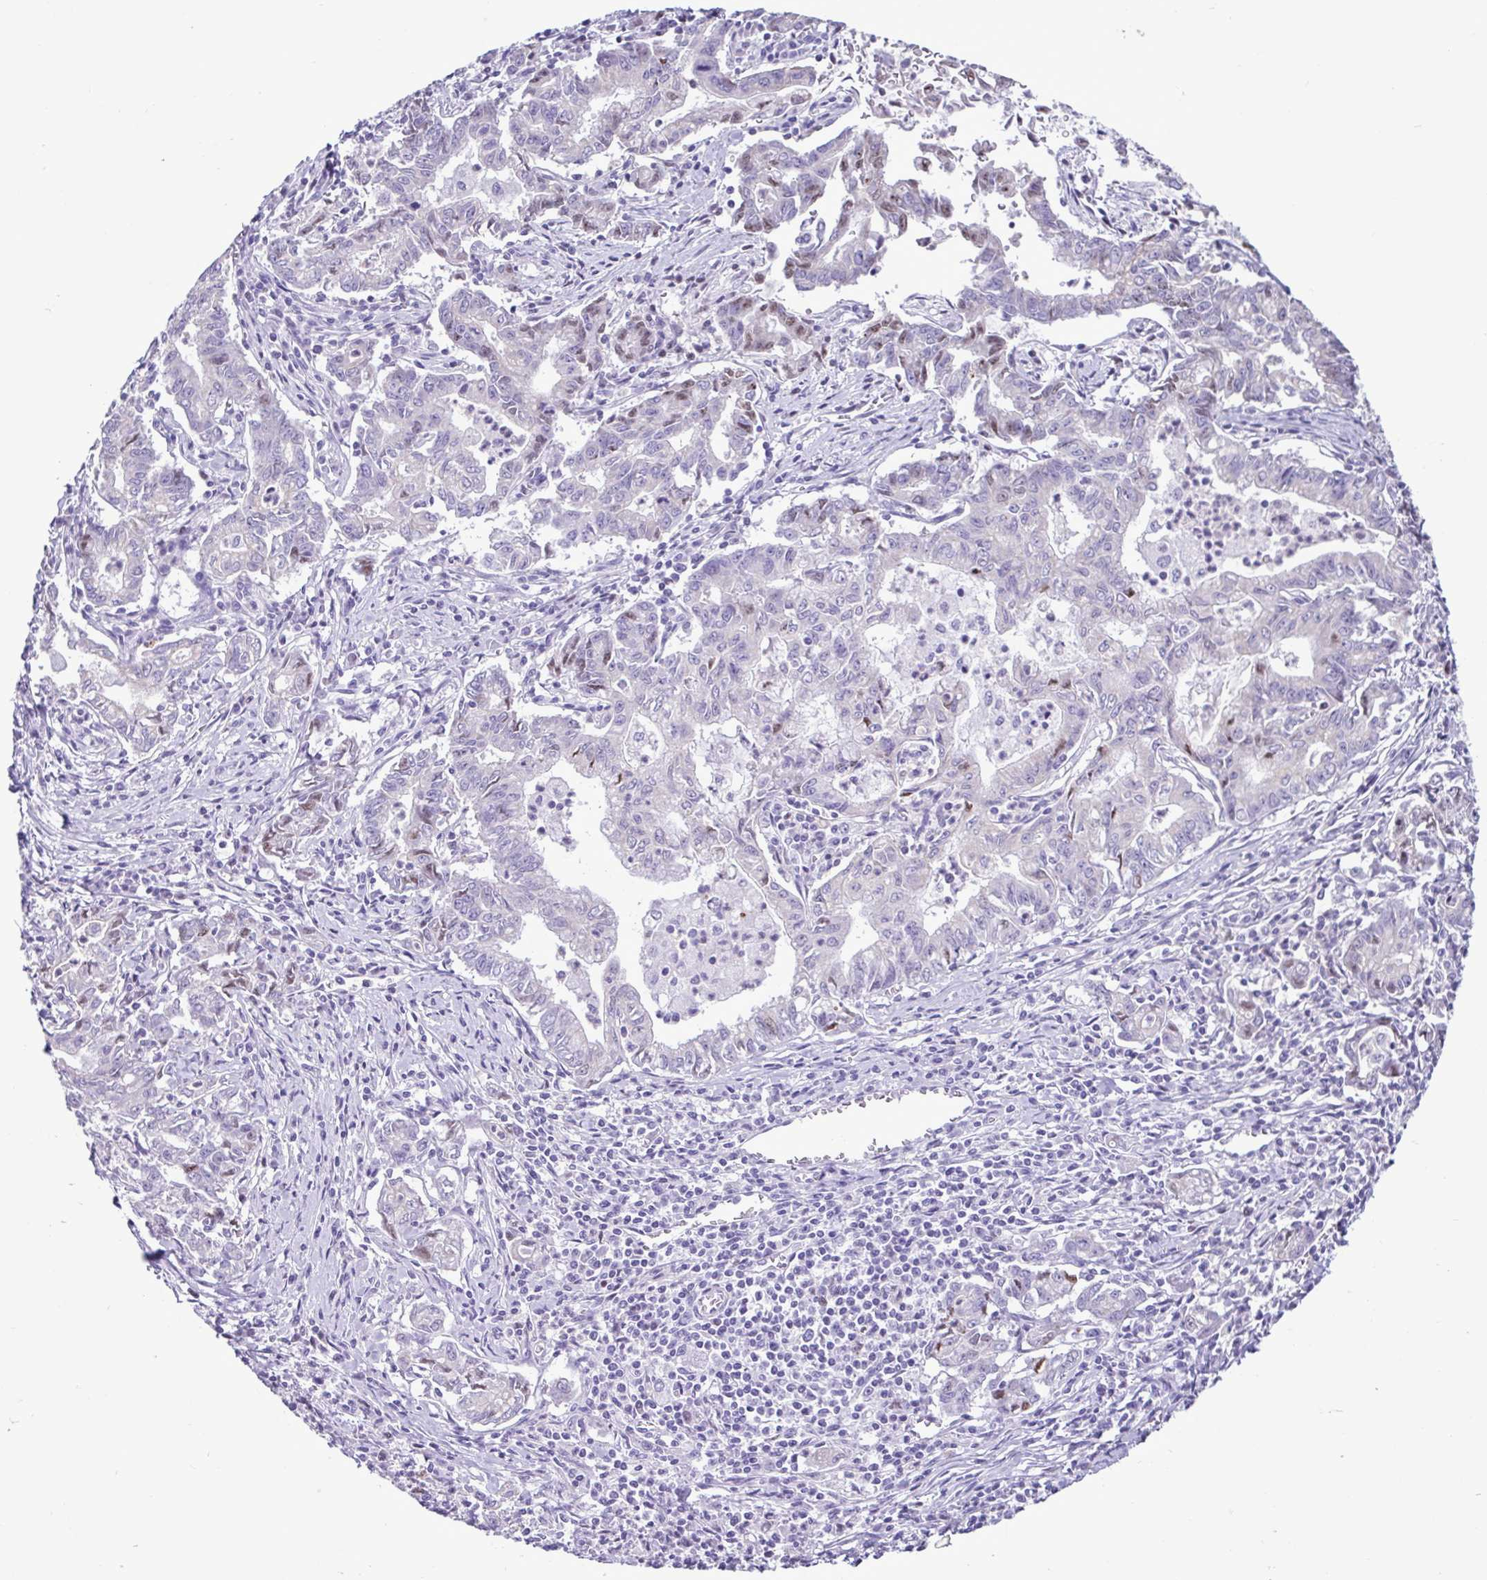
{"staining": {"intensity": "moderate", "quantity": "<25%", "location": "cytoplasmic/membranous"}, "tissue": "stomach cancer", "cell_type": "Tumor cells", "image_type": "cancer", "snomed": [{"axis": "morphology", "description": "Adenocarcinoma, NOS"}, {"axis": "topography", "description": "Stomach, upper"}], "caption": "Immunohistochemistry photomicrograph of neoplastic tissue: stomach adenocarcinoma stained using immunohistochemistry (IHC) displays low levels of moderate protein expression localized specifically in the cytoplasmic/membranous of tumor cells, appearing as a cytoplasmic/membranous brown color.", "gene": "CBY2", "patient": {"sex": "female", "age": 79}}